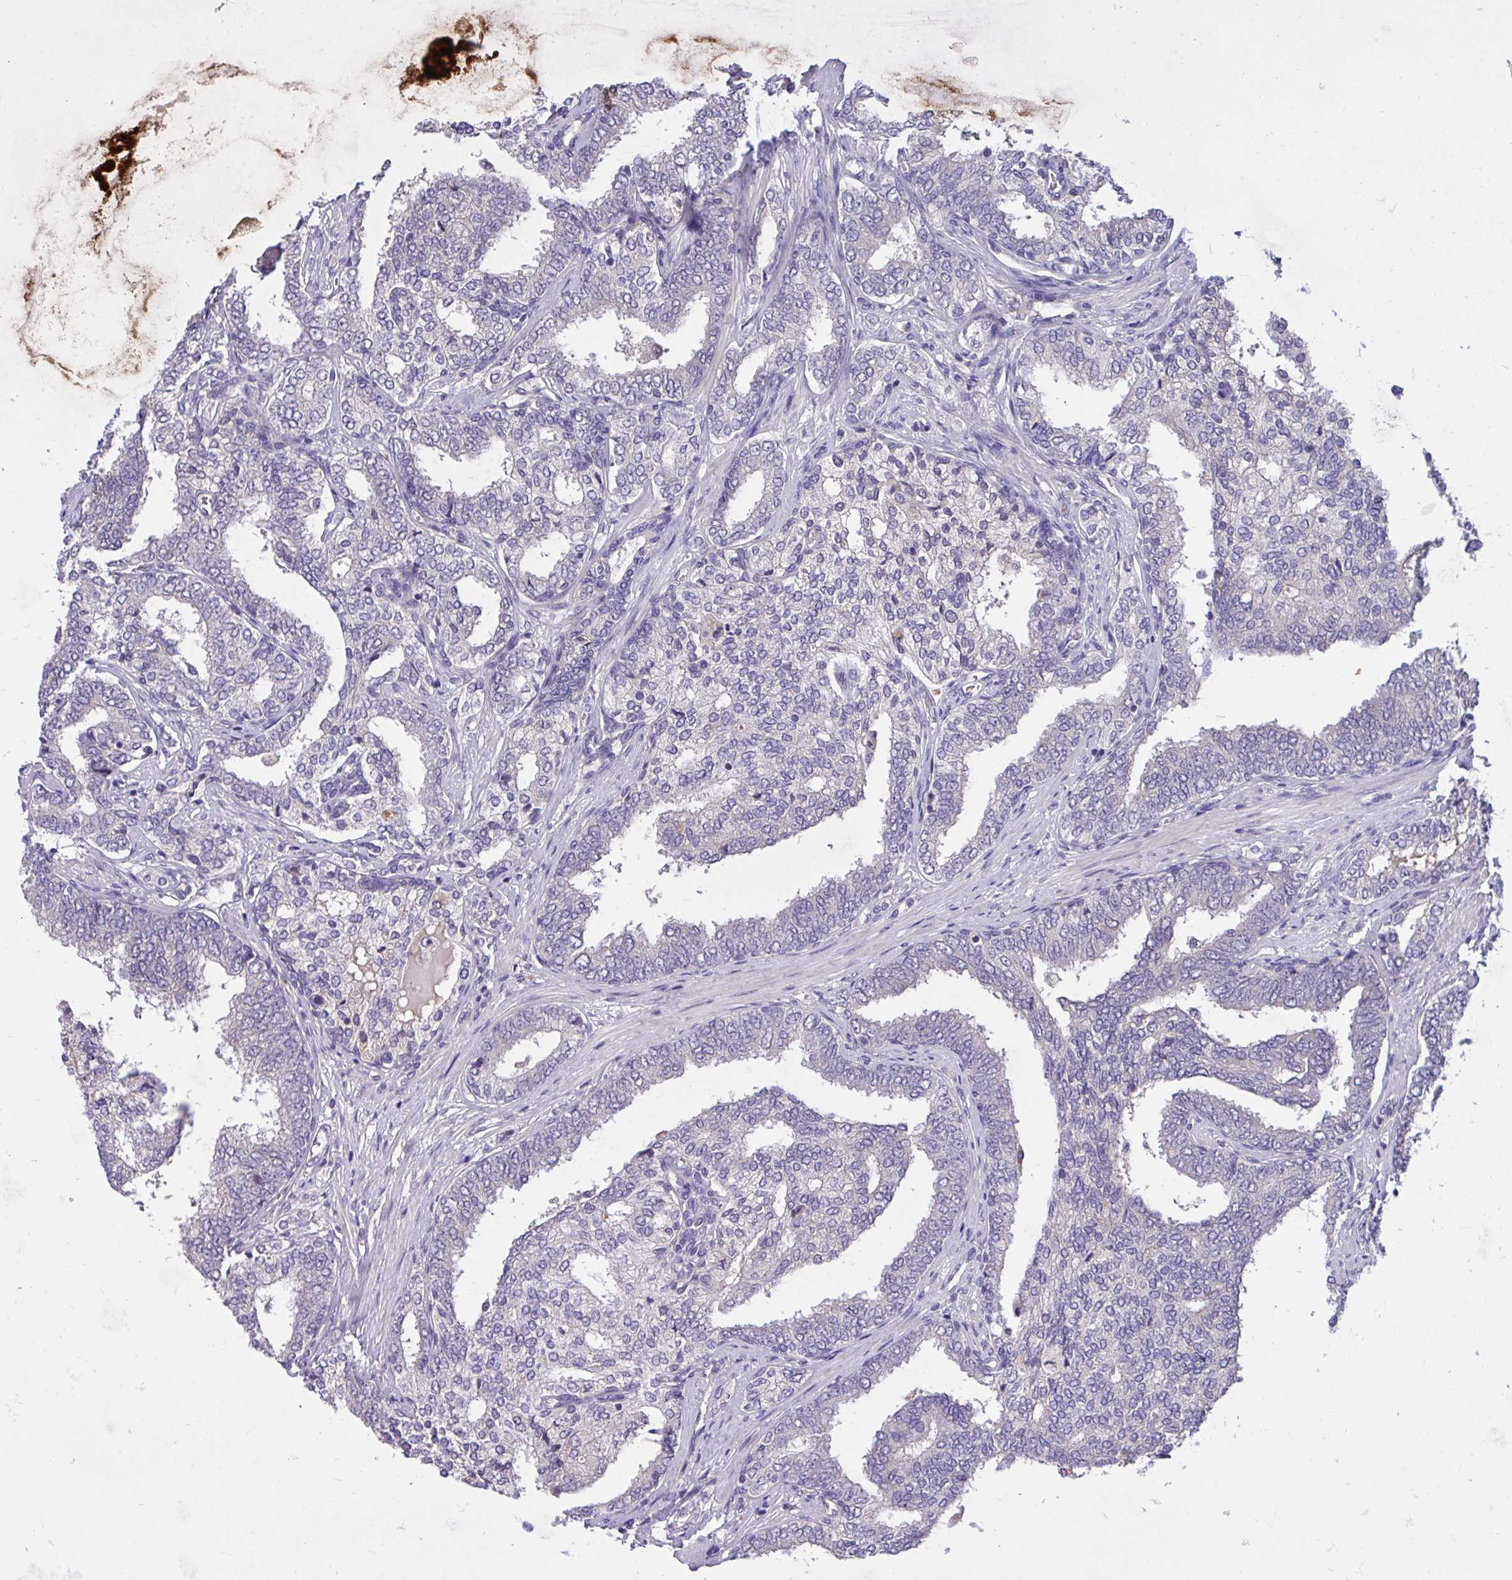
{"staining": {"intensity": "negative", "quantity": "none", "location": "none"}, "tissue": "prostate cancer", "cell_type": "Tumor cells", "image_type": "cancer", "snomed": [{"axis": "morphology", "description": "Adenocarcinoma, High grade"}, {"axis": "topography", "description": "Prostate"}], "caption": "An immunohistochemistry (IHC) photomicrograph of prostate cancer (adenocarcinoma (high-grade)) is shown. There is no staining in tumor cells of prostate cancer (adenocarcinoma (high-grade)). Brightfield microscopy of immunohistochemistry stained with DAB (brown) and hematoxylin (blue), captured at high magnification.", "gene": "C19orf54", "patient": {"sex": "male", "age": 72}}